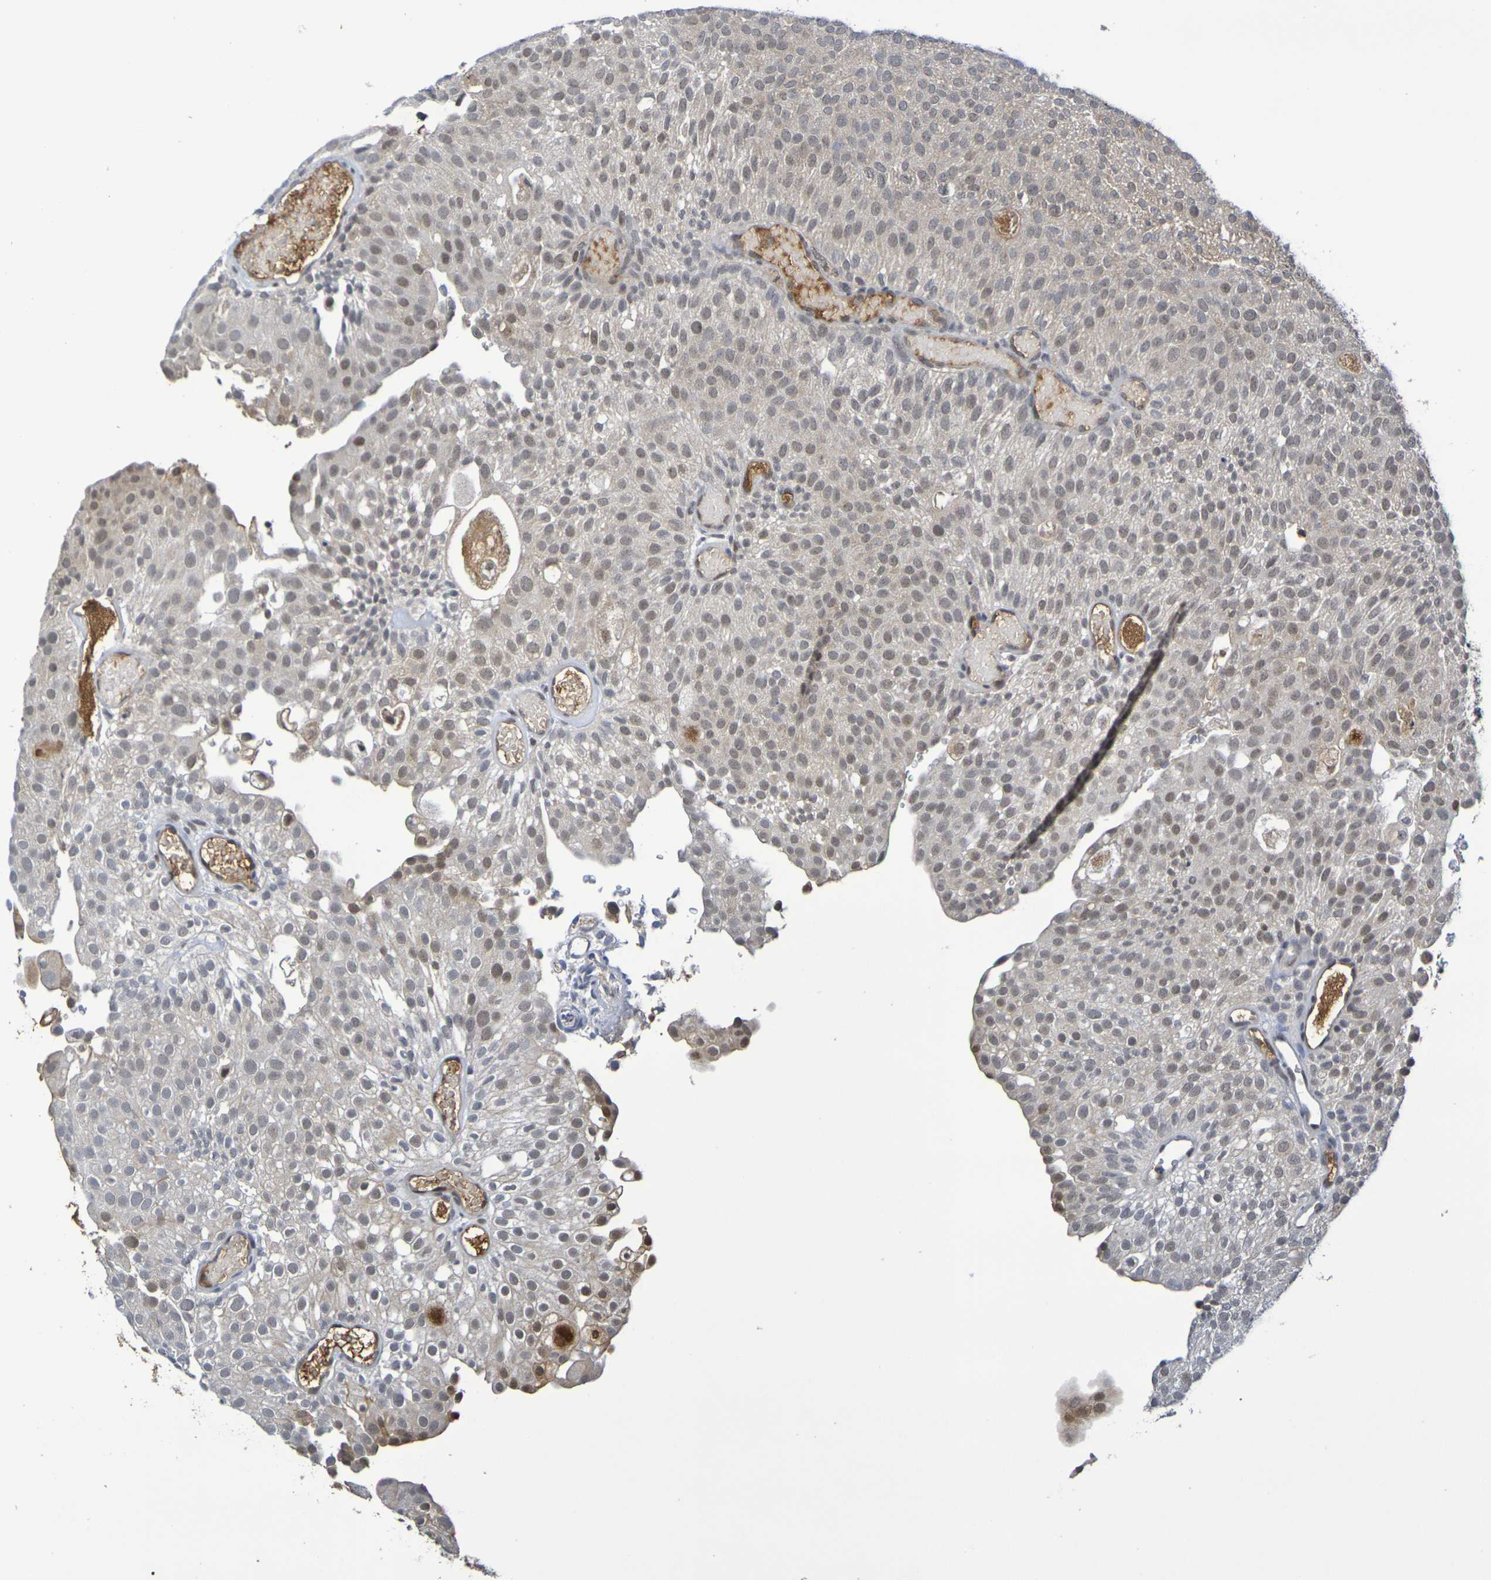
{"staining": {"intensity": "weak", "quantity": ">75%", "location": "cytoplasmic/membranous,nuclear"}, "tissue": "urothelial cancer", "cell_type": "Tumor cells", "image_type": "cancer", "snomed": [{"axis": "morphology", "description": "Urothelial carcinoma, Low grade"}, {"axis": "topography", "description": "Urinary bladder"}], "caption": "DAB (3,3'-diaminobenzidine) immunohistochemical staining of low-grade urothelial carcinoma demonstrates weak cytoplasmic/membranous and nuclear protein expression in approximately >75% of tumor cells.", "gene": "TERF2", "patient": {"sex": "male", "age": 78}}